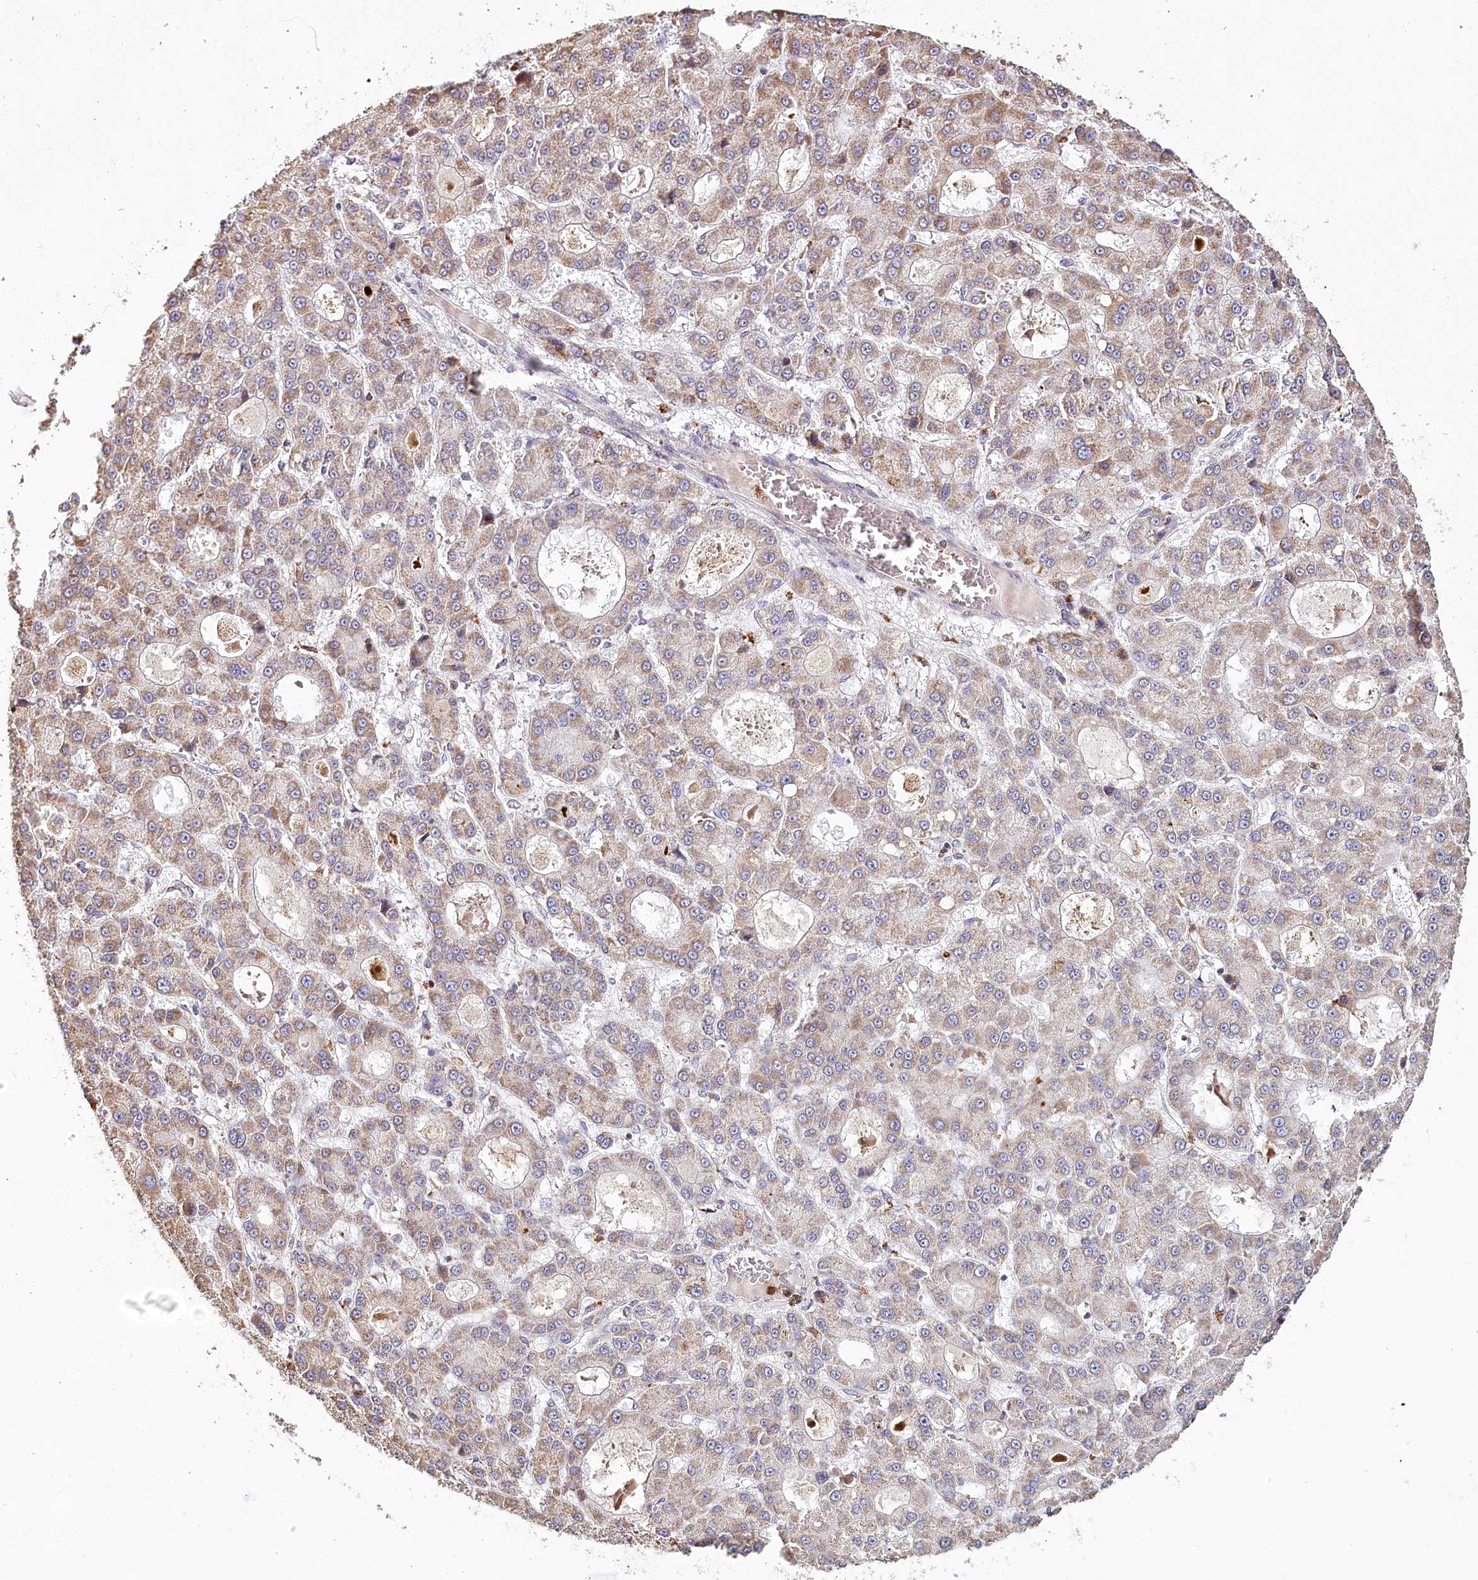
{"staining": {"intensity": "weak", "quantity": ">75%", "location": "cytoplasmic/membranous"}, "tissue": "liver cancer", "cell_type": "Tumor cells", "image_type": "cancer", "snomed": [{"axis": "morphology", "description": "Carcinoma, Hepatocellular, NOS"}, {"axis": "topography", "description": "Liver"}], "caption": "Protein analysis of liver cancer tissue reveals weak cytoplasmic/membranous expression in about >75% of tumor cells. (brown staining indicates protein expression, while blue staining denotes nuclei).", "gene": "MMP25", "patient": {"sex": "male", "age": 70}}